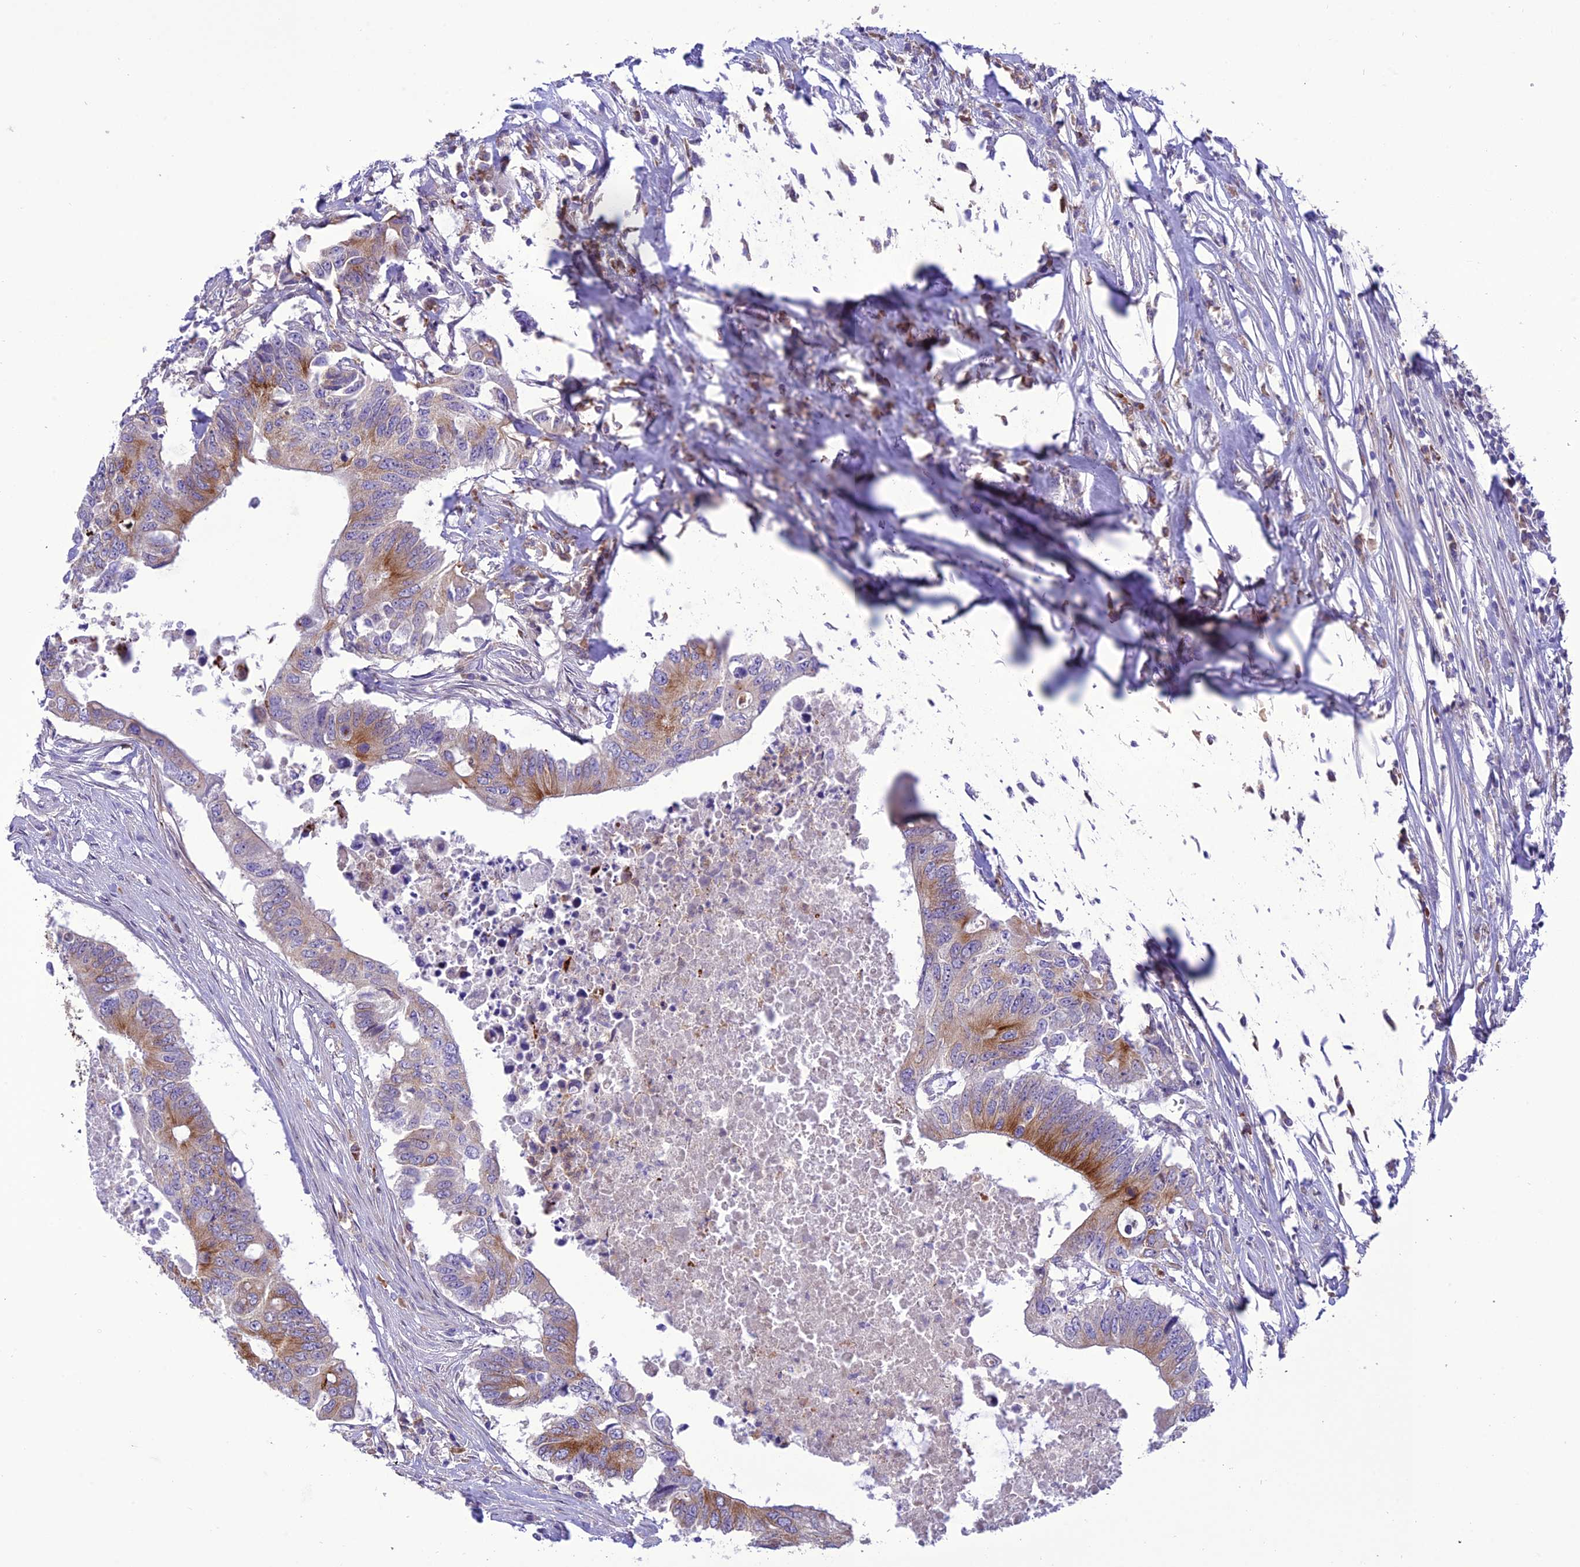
{"staining": {"intensity": "moderate", "quantity": "25%-75%", "location": "cytoplasmic/membranous"}, "tissue": "colorectal cancer", "cell_type": "Tumor cells", "image_type": "cancer", "snomed": [{"axis": "morphology", "description": "Adenocarcinoma, NOS"}, {"axis": "topography", "description": "Colon"}], "caption": "A high-resolution image shows immunohistochemistry (IHC) staining of colorectal cancer (adenocarcinoma), which displays moderate cytoplasmic/membranous positivity in approximately 25%-75% of tumor cells.", "gene": "JMY", "patient": {"sex": "male", "age": 71}}